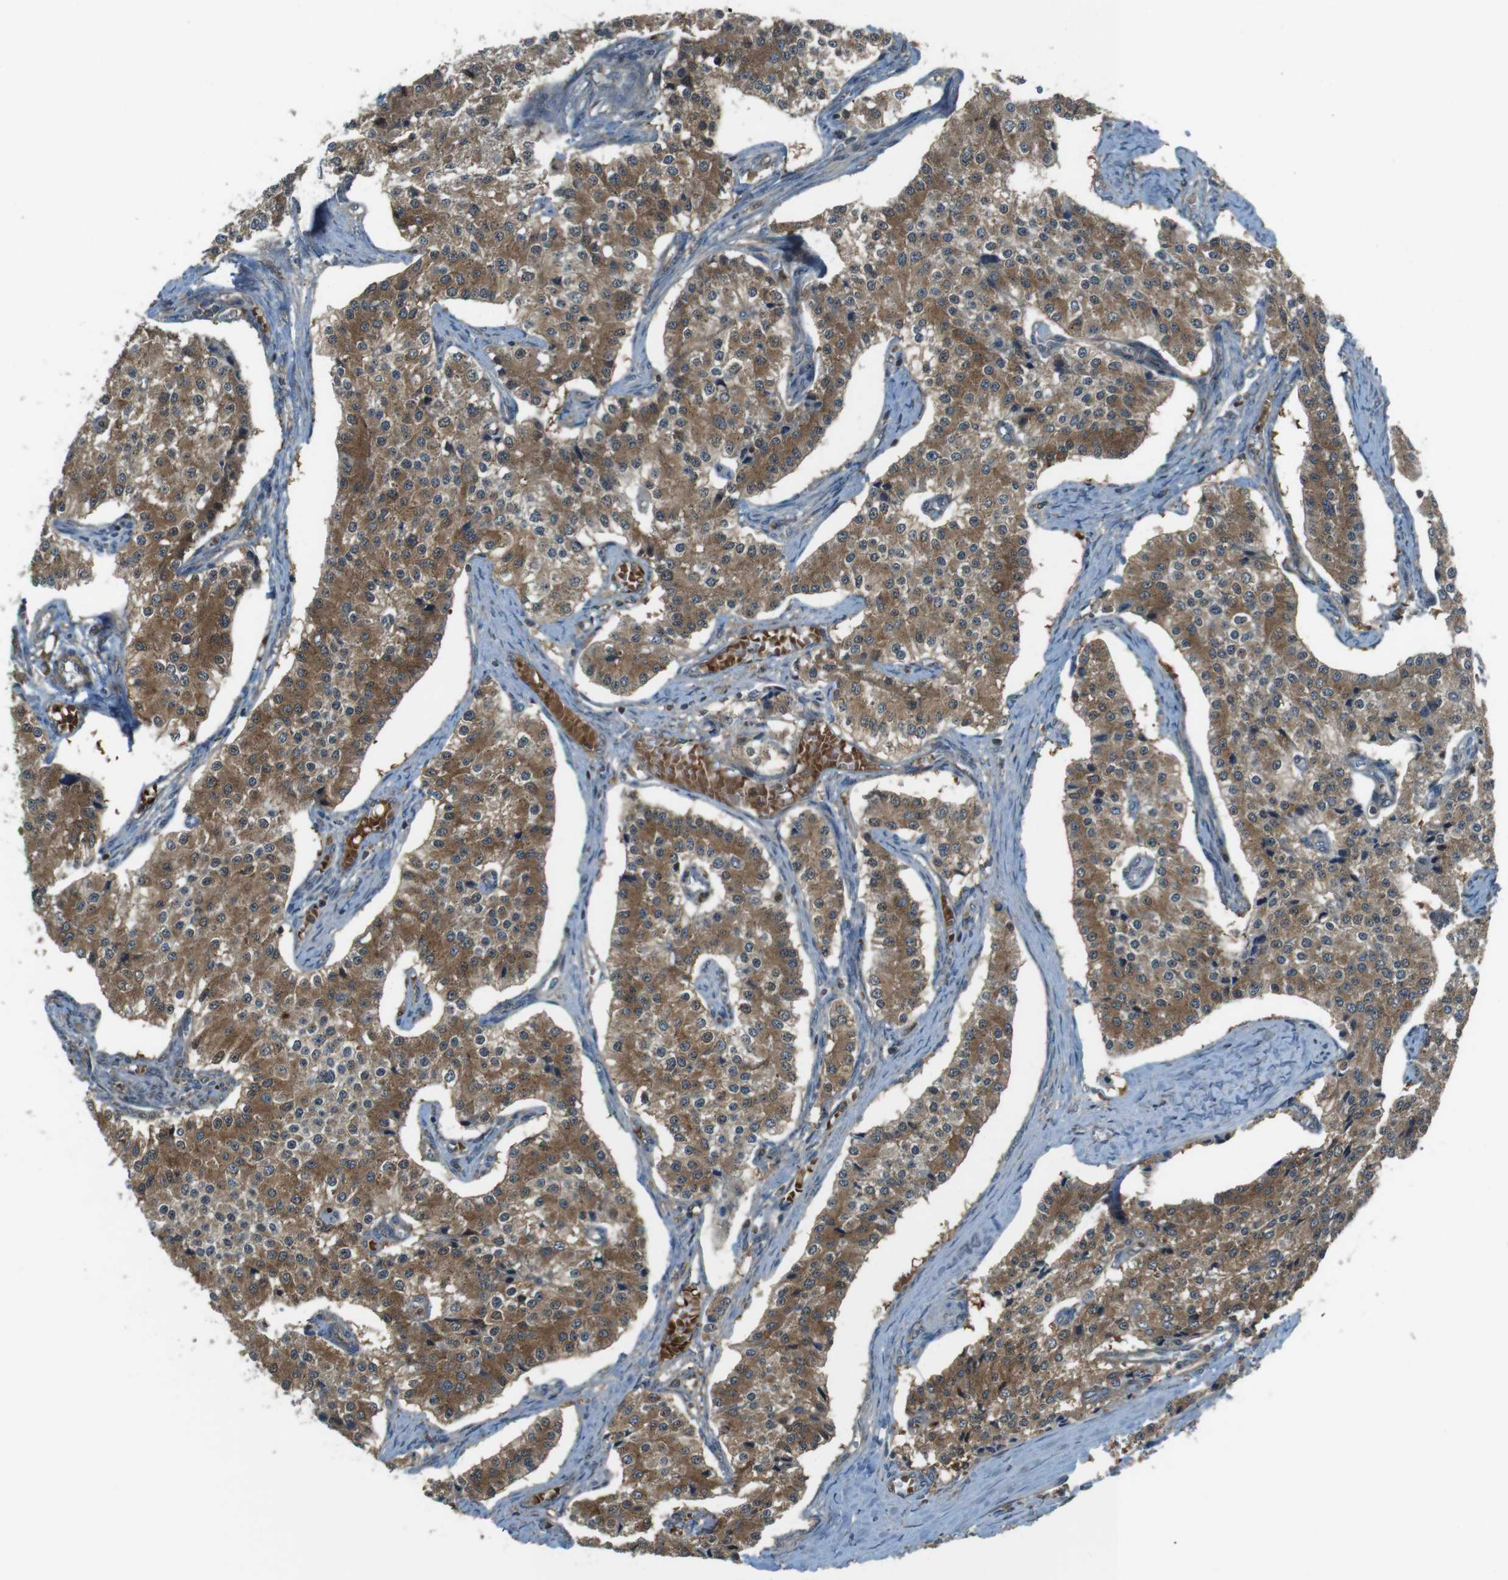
{"staining": {"intensity": "moderate", "quantity": ">75%", "location": "cytoplasmic/membranous"}, "tissue": "carcinoid", "cell_type": "Tumor cells", "image_type": "cancer", "snomed": [{"axis": "morphology", "description": "Carcinoid, malignant, NOS"}, {"axis": "topography", "description": "Colon"}], "caption": "Carcinoid stained for a protein demonstrates moderate cytoplasmic/membranous positivity in tumor cells.", "gene": "LRRC3B", "patient": {"sex": "female", "age": 52}}